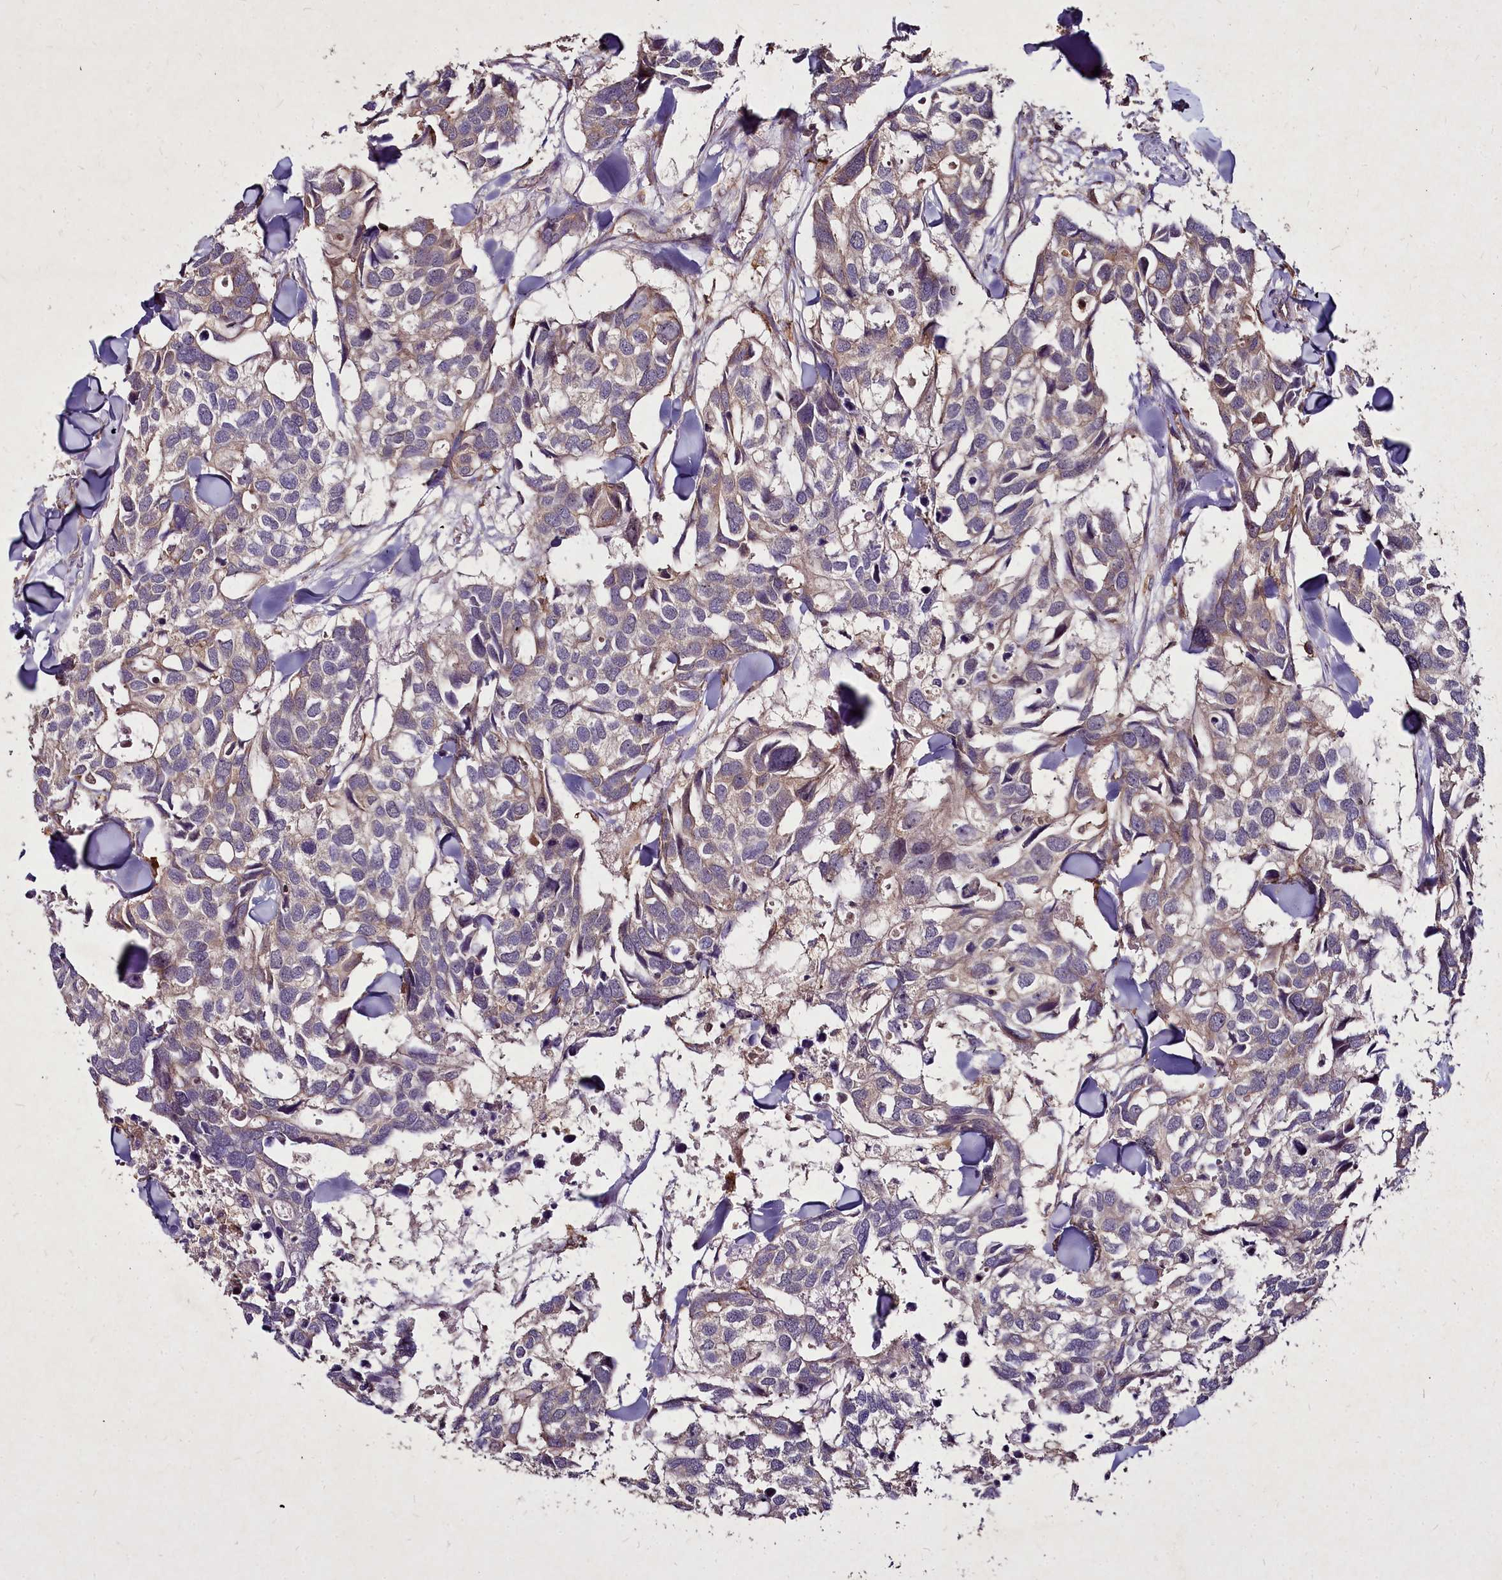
{"staining": {"intensity": "weak", "quantity": "25%-75%", "location": "cytoplasmic/membranous"}, "tissue": "breast cancer", "cell_type": "Tumor cells", "image_type": "cancer", "snomed": [{"axis": "morphology", "description": "Duct carcinoma"}, {"axis": "topography", "description": "Breast"}], "caption": "The histopathology image displays immunohistochemical staining of breast cancer. There is weak cytoplasmic/membranous expression is present in approximately 25%-75% of tumor cells. (DAB IHC, brown staining for protein, blue staining for nuclei).", "gene": "NCKAP1L", "patient": {"sex": "female", "age": 83}}